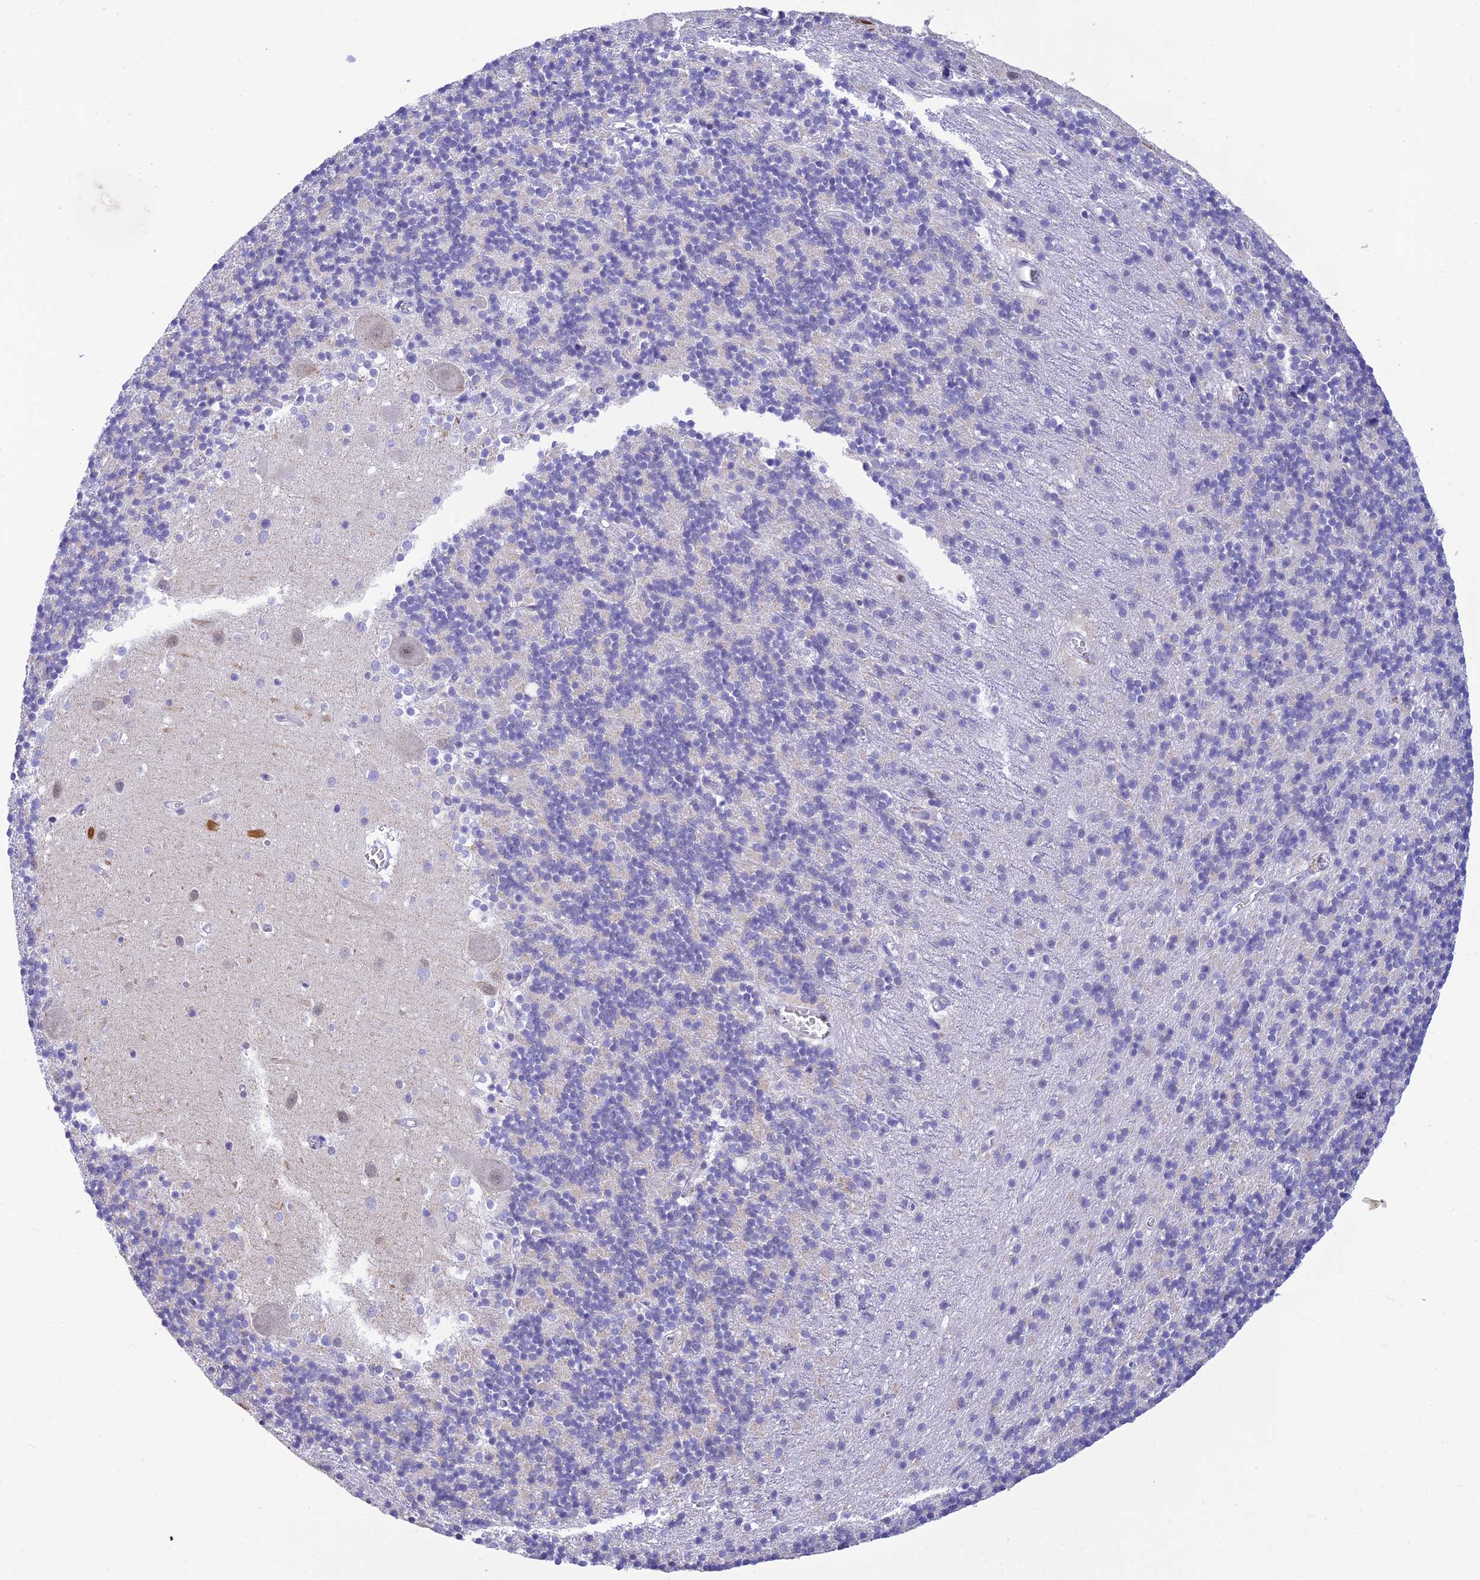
{"staining": {"intensity": "negative", "quantity": "none", "location": "none"}, "tissue": "cerebellum", "cell_type": "Cells in granular layer", "image_type": "normal", "snomed": [{"axis": "morphology", "description": "Normal tissue, NOS"}, {"axis": "topography", "description": "Cerebellum"}], "caption": "A high-resolution image shows immunohistochemistry (IHC) staining of unremarkable cerebellum, which shows no significant staining in cells in granular layer.", "gene": "INKA1", "patient": {"sex": "male", "age": 54}}